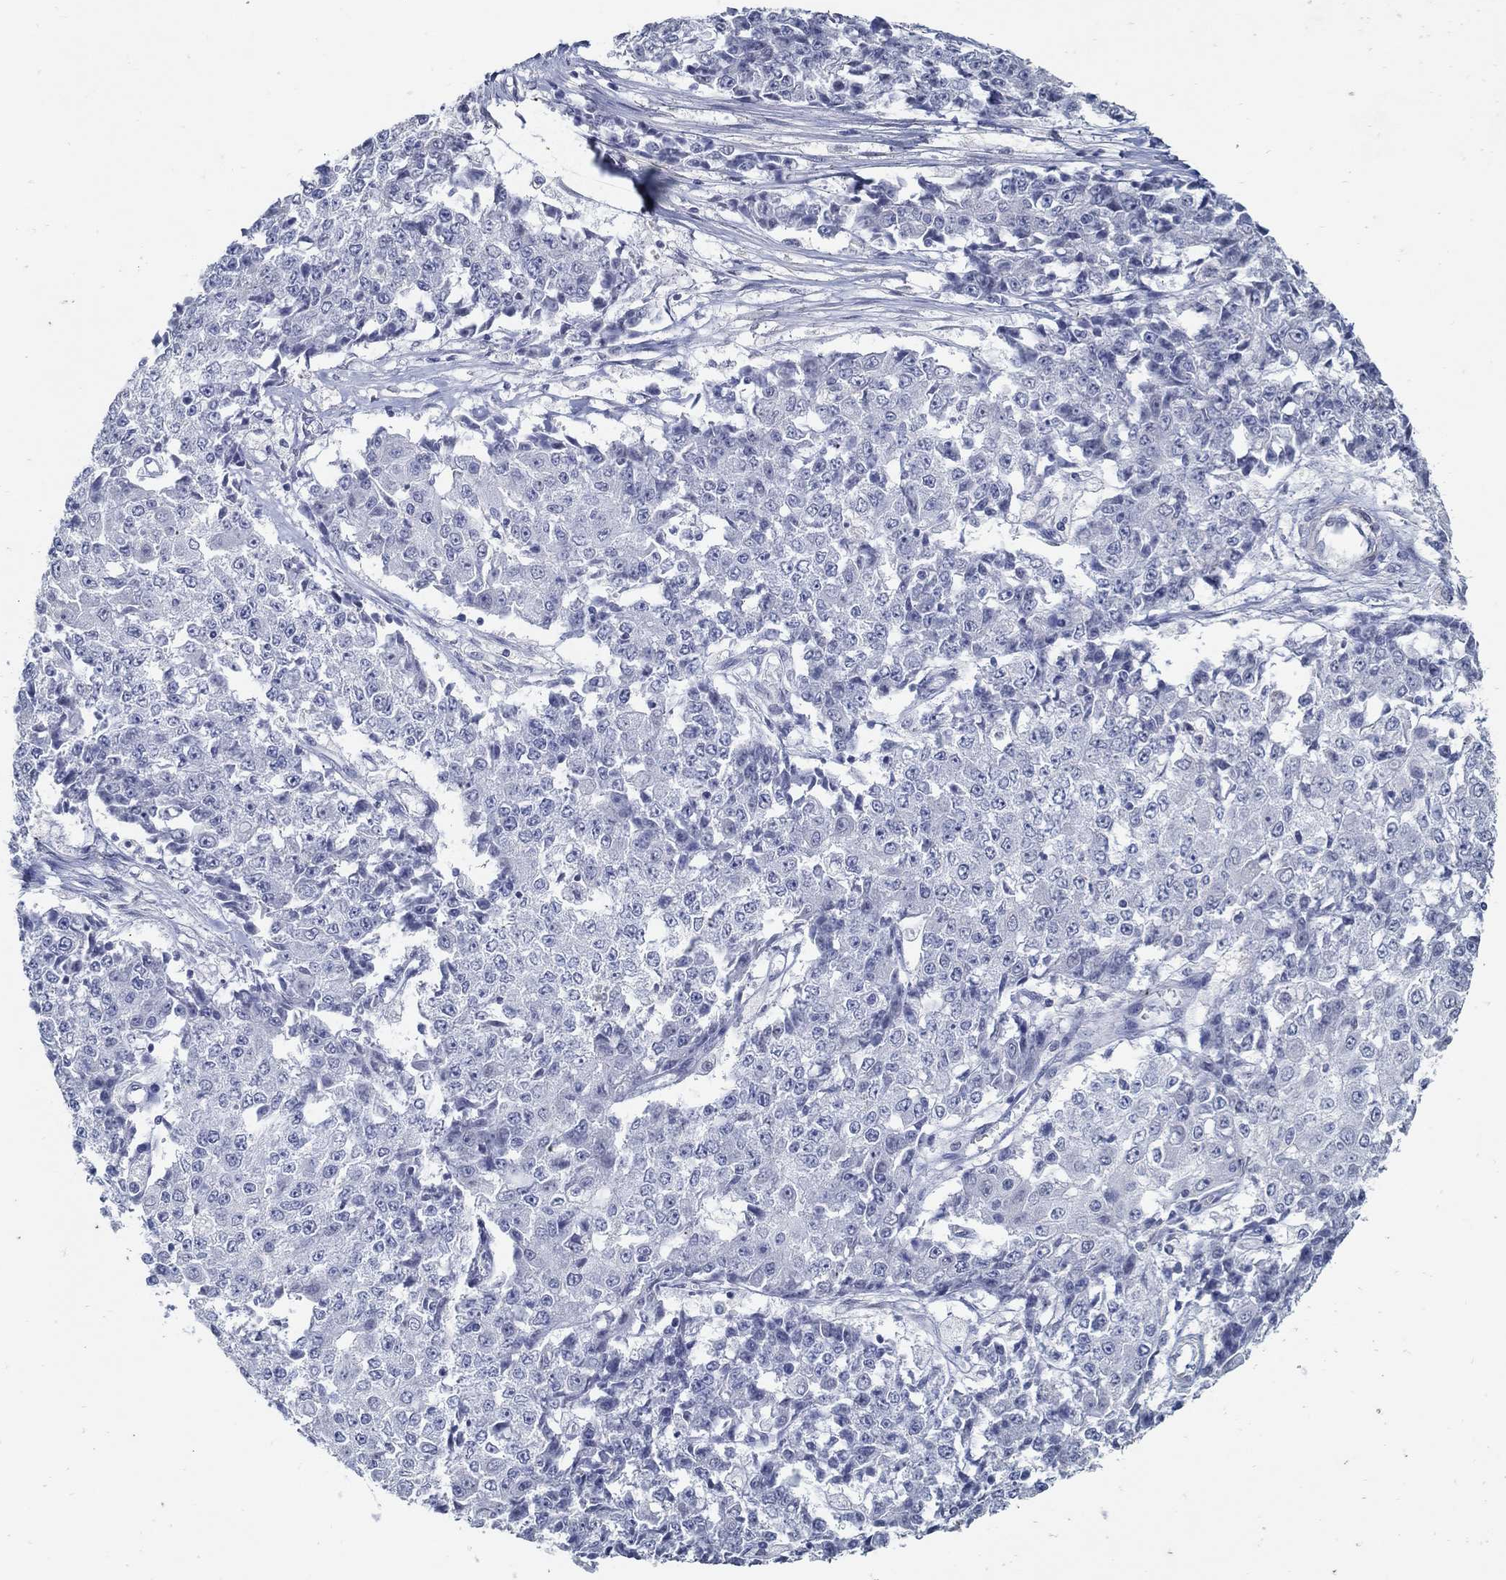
{"staining": {"intensity": "negative", "quantity": "none", "location": "none"}, "tissue": "ovarian cancer", "cell_type": "Tumor cells", "image_type": "cancer", "snomed": [{"axis": "morphology", "description": "Carcinoma, endometroid"}, {"axis": "topography", "description": "Ovary"}], "caption": "Human ovarian cancer stained for a protein using IHC shows no expression in tumor cells.", "gene": "USP29", "patient": {"sex": "female", "age": 42}}